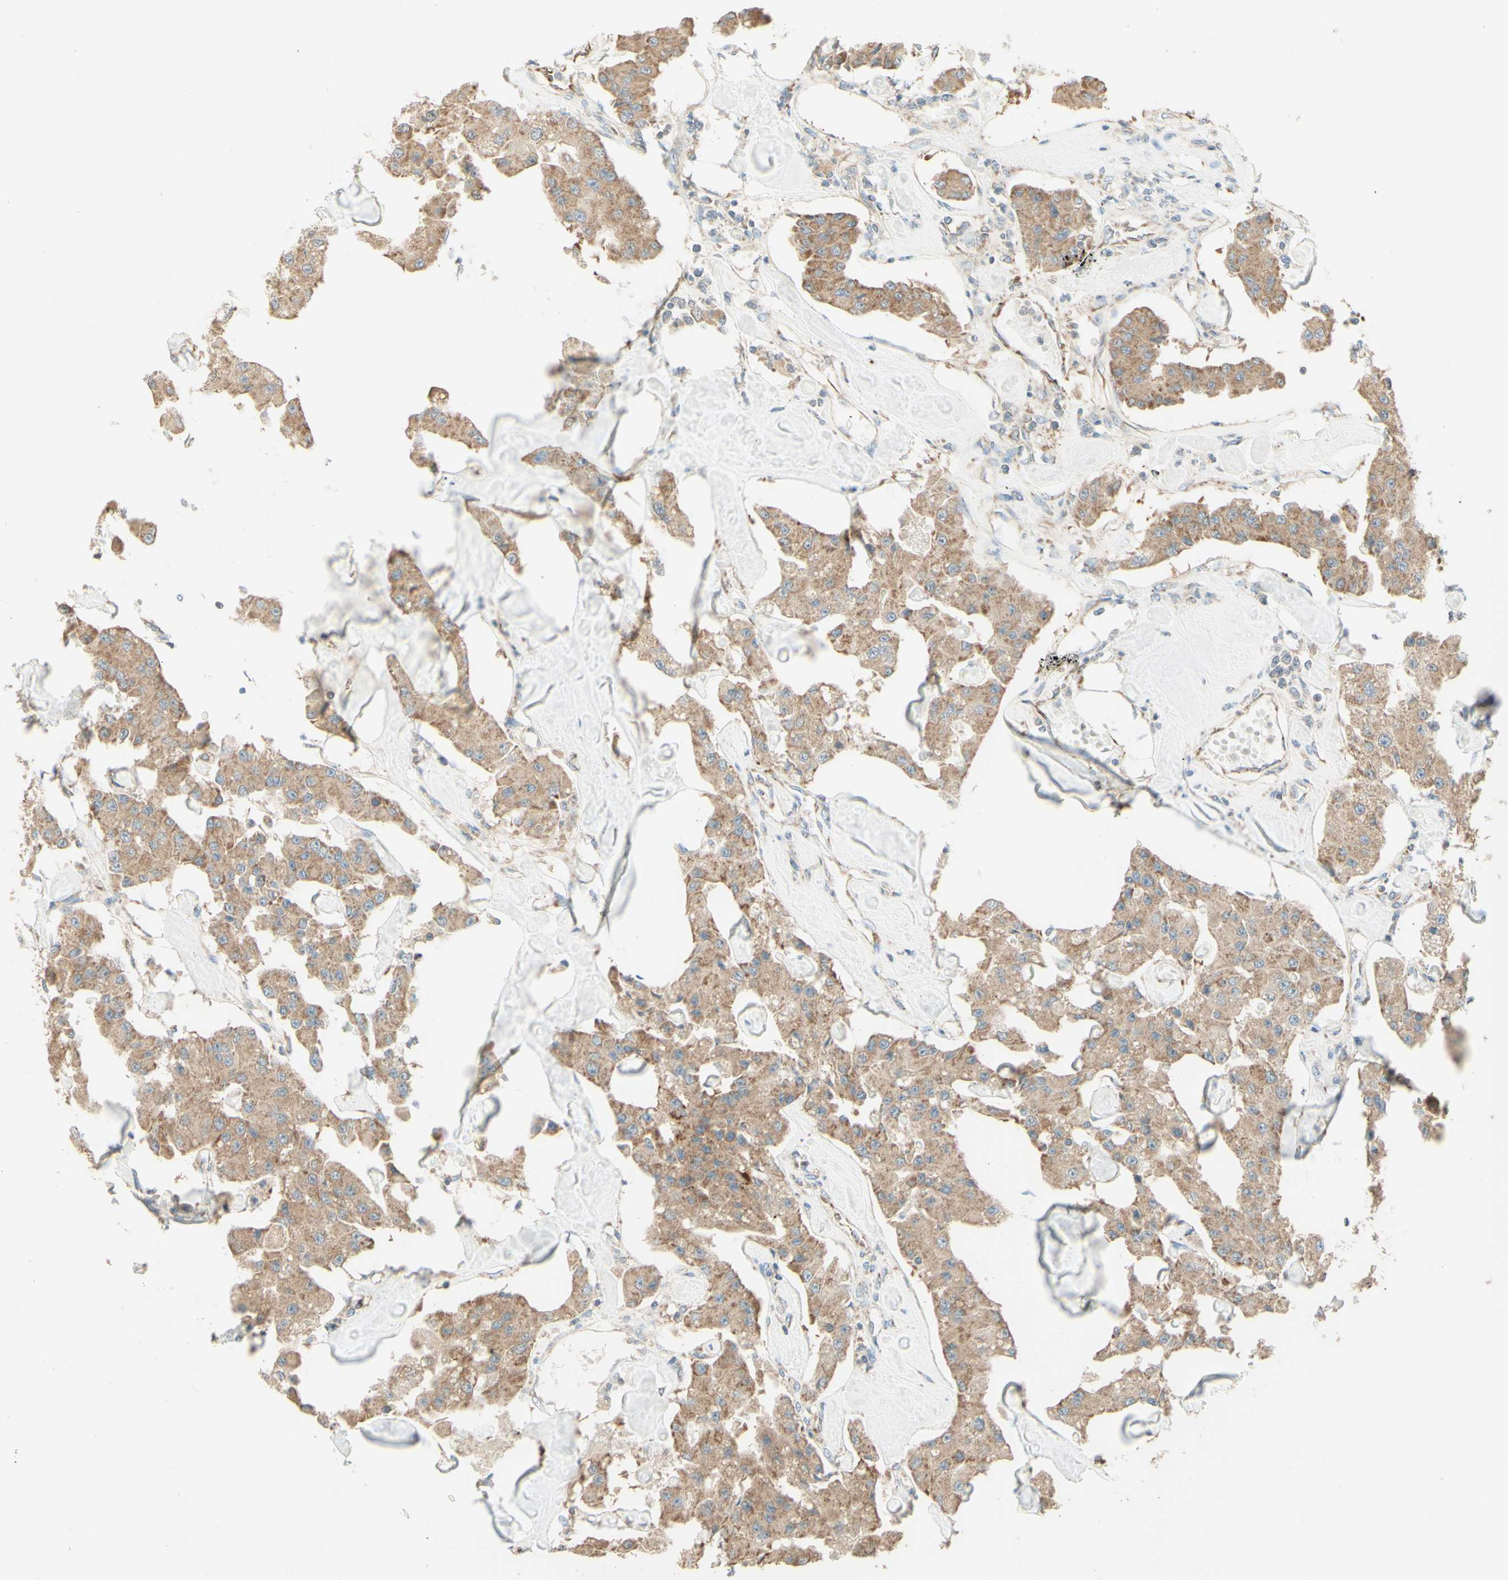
{"staining": {"intensity": "moderate", "quantity": ">75%", "location": "cytoplasmic/membranous"}, "tissue": "carcinoid", "cell_type": "Tumor cells", "image_type": "cancer", "snomed": [{"axis": "morphology", "description": "Carcinoid, malignant, NOS"}, {"axis": "topography", "description": "Pancreas"}], "caption": "High-power microscopy captured an IHC photomicrograph of carcinoid, revealing moderate cytoplasmic/membranous positivity in about >75% of tumor cells. (DAB IHC, brown staining for protein, blue staining for nuclei).", "gene": "ARMC10", "patient": {"sex": "male", "age": 41}}